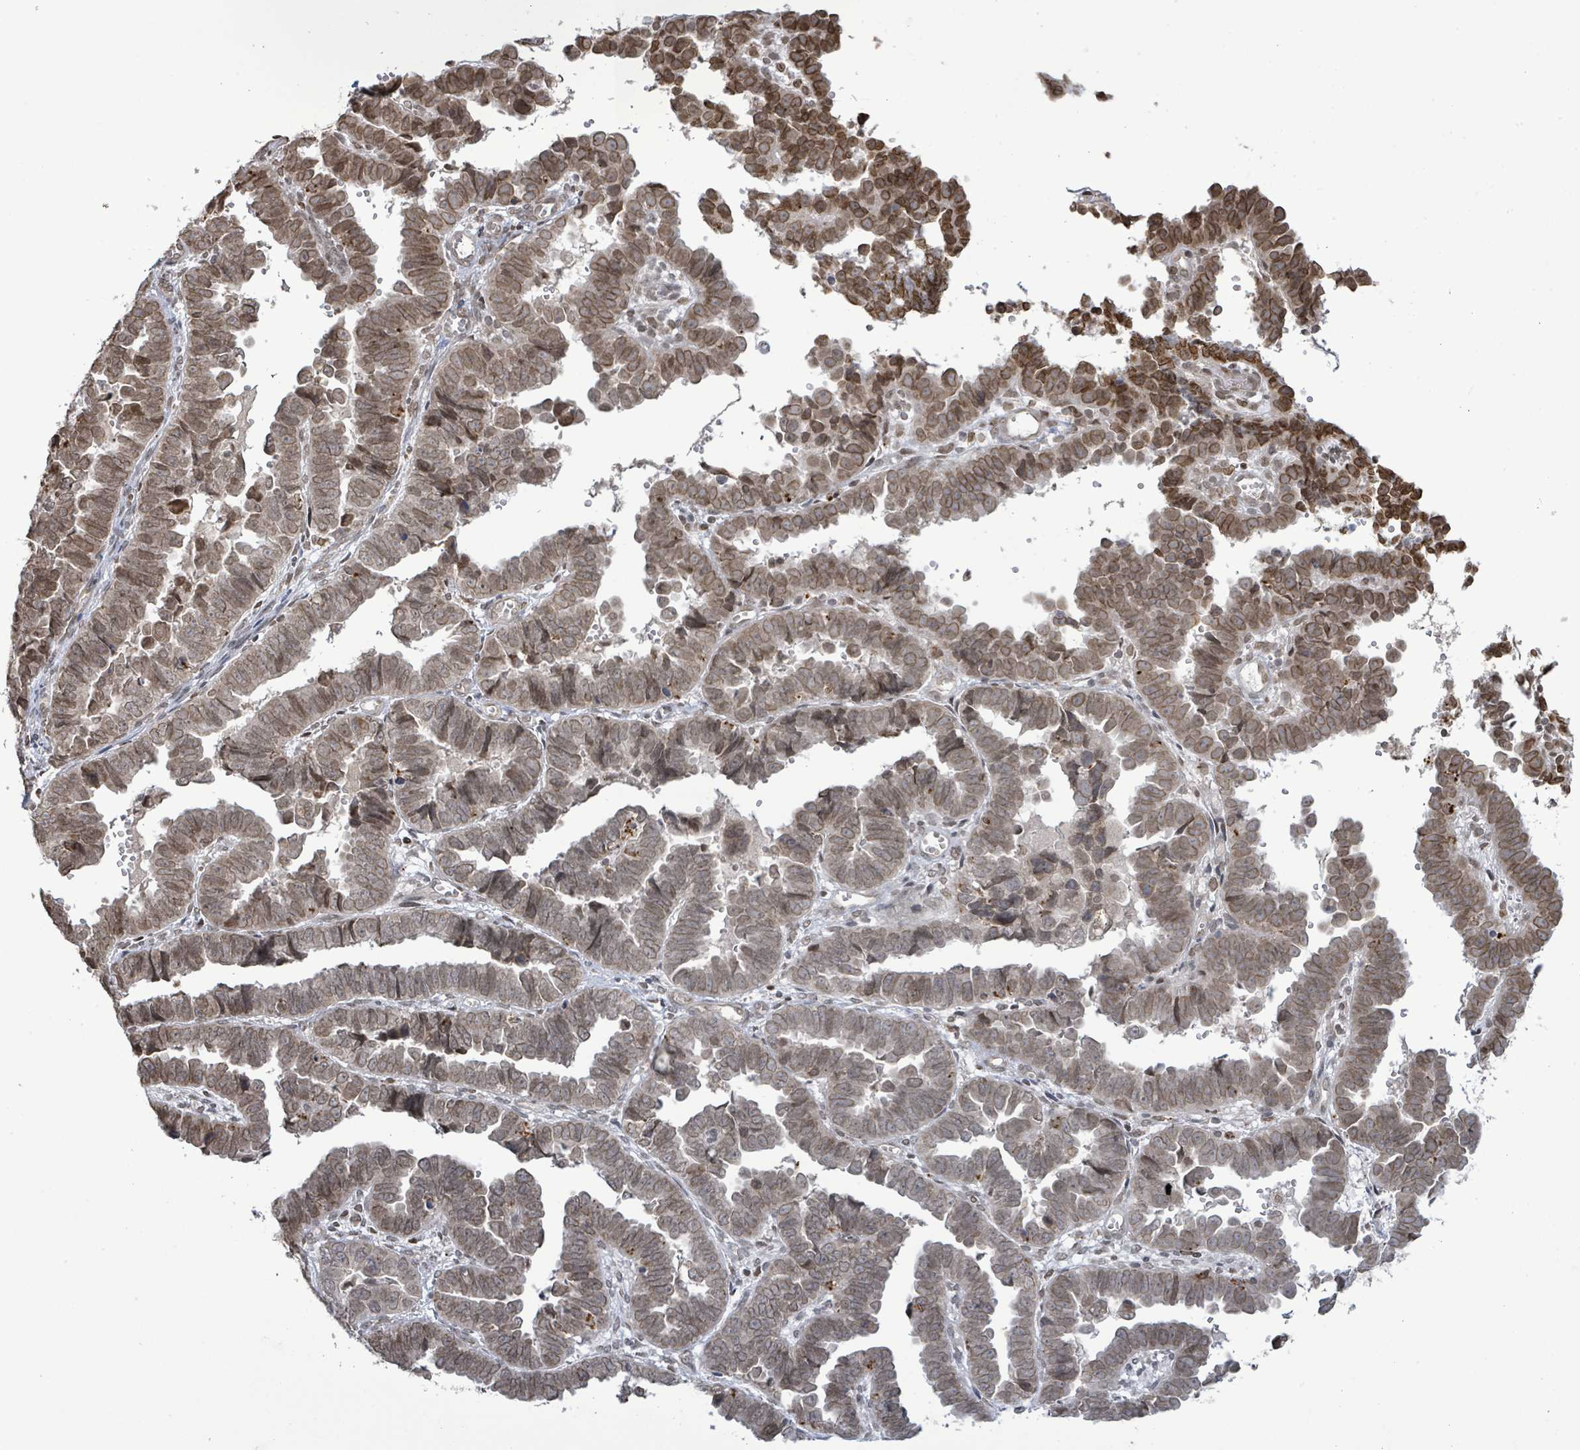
{"staining": {"intensity": "moderate", "quantity": ">75%", "location": "nuclear"}, "tissue": "endometrial cancer", "cell_type": "Tumor cells", "image_type": "cancer", "snomed": [{"axis": "morphology", "description": "Adenocarcinoma, NOS"}, {"axis": "topography", "description": "Endometrium"}], "caption": "Immunohistochemistry (IHC) of endometrial adenocarcinoma shows medium levels of moderate nuclear staining in approximately >75% of tumor cells. (IHC, brightfield microscopy, high magnification).", "gene": "SBF2", "patient": {"sex": "female", "age": 75}}